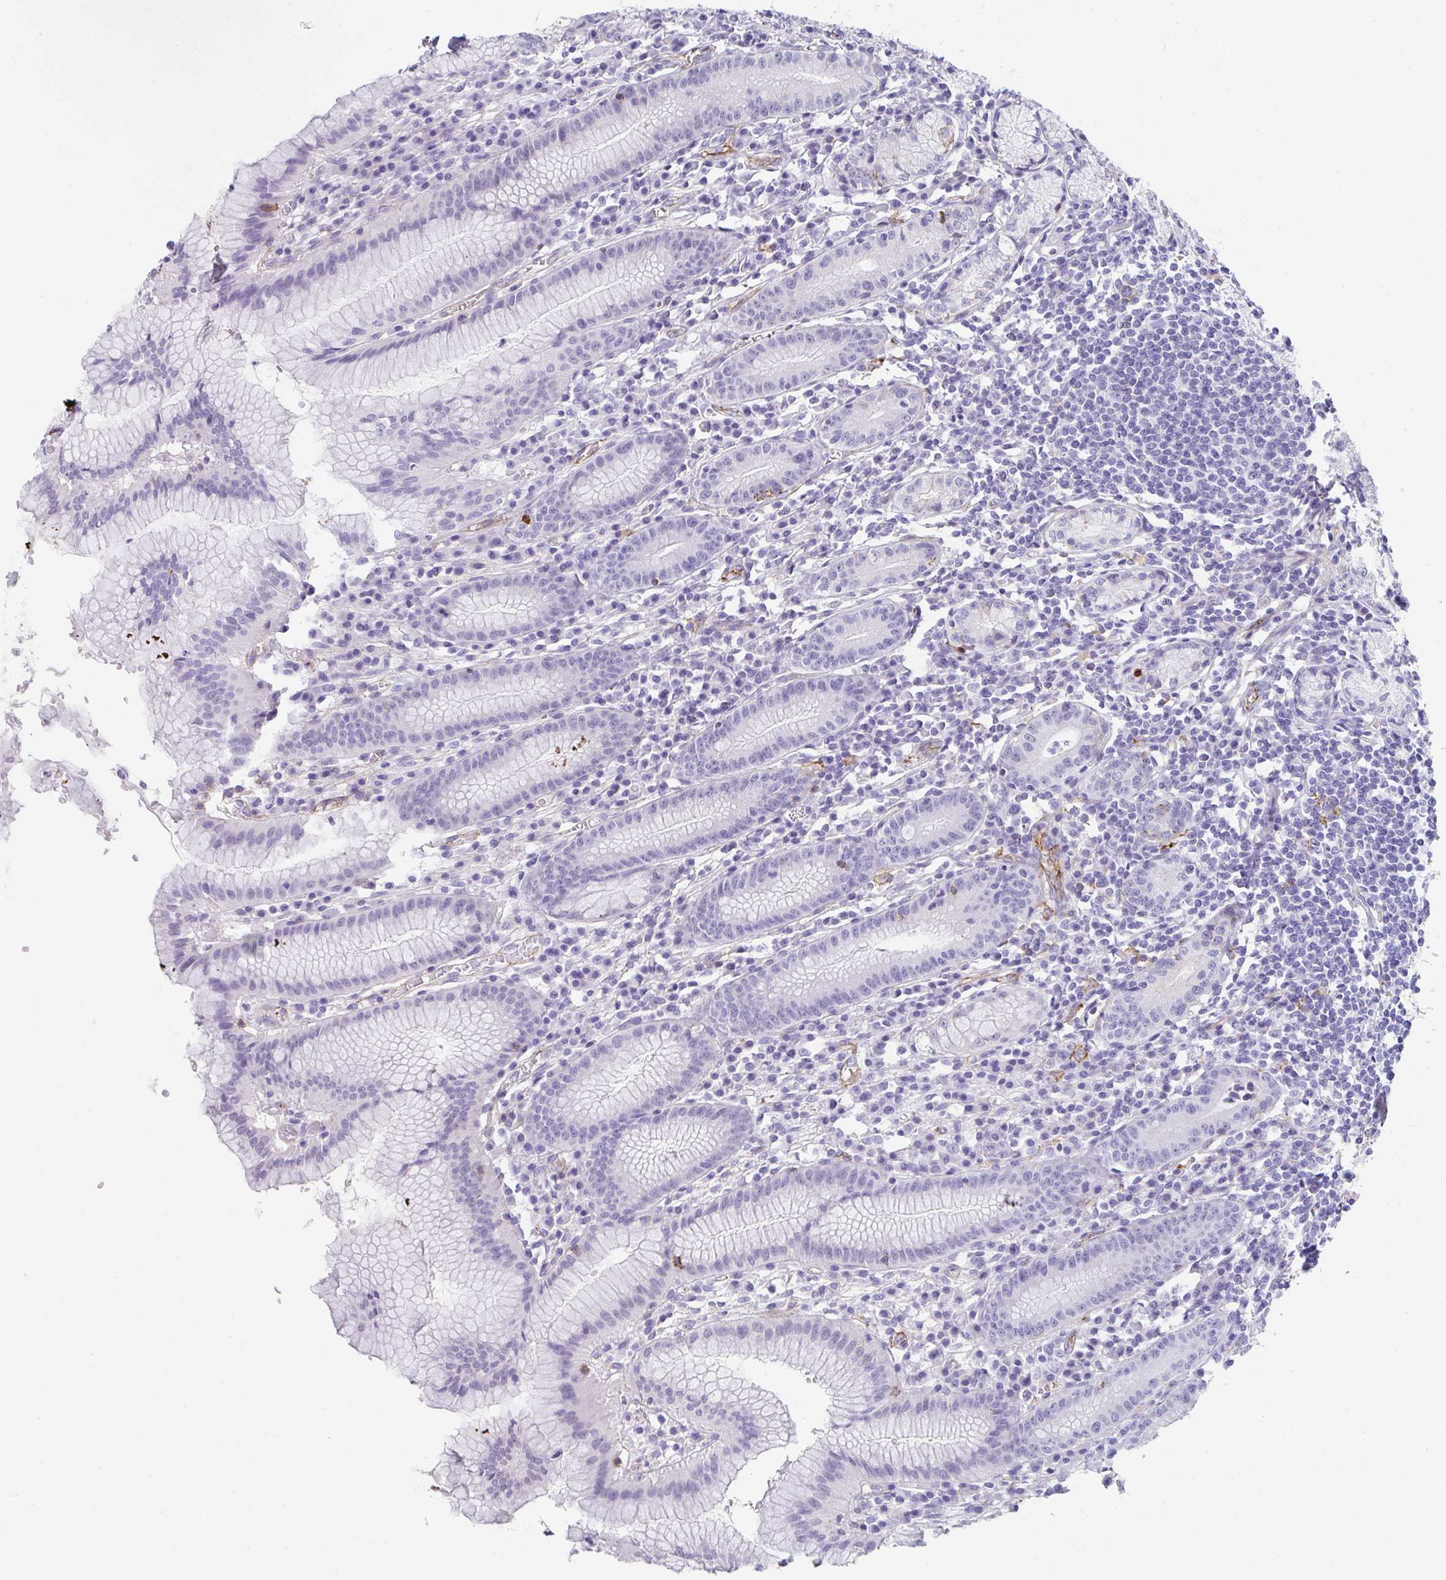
{"staining": {"intensity": "strong", "quantity": "<25%", "location": "cytoplasmic/membranous"}, "tissue": "stomach", "cell_type": "Glandular cells", "image_type": "normal", "snomed": [{"axis": "morphology", "description": "Normal tissue, NOS"}, {"axis": "topography", "description": "Stomach"}], "caption": "Stomach stained with a protein marker displays strong staining in glandular cells.", "gene": "DBN1", "patient": {"sex": "male", "age": 55}}